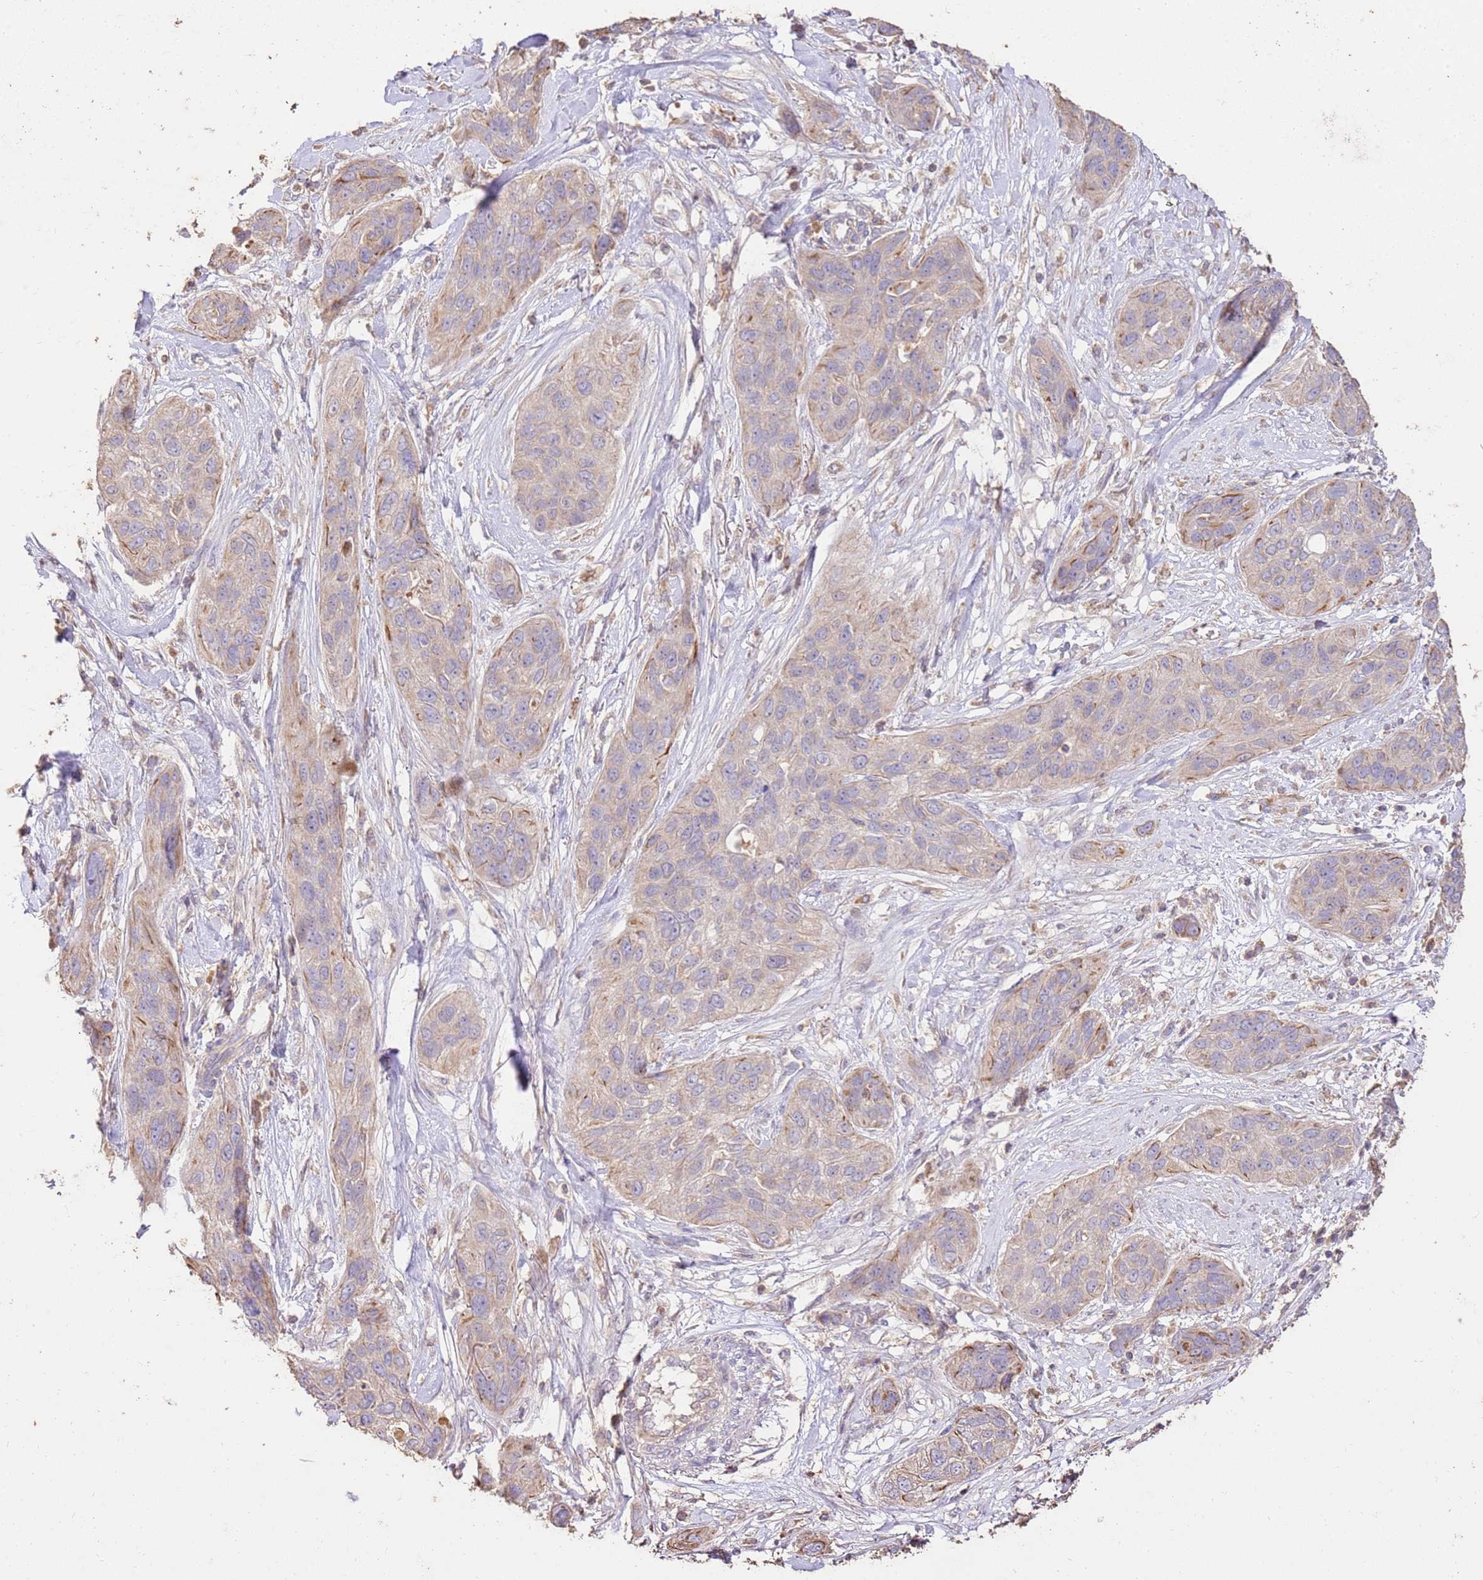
{"staining": {"intensity": "weak", "quantity": "25%-75%", "location": "cytoplasmic/membranous"}, "tissue": "lung cancer", "cell_type": "Tumor cells", "image_type": "cancer", "snomed": [{"axis": "morphology", "description": "Squamous cell carcinoma, NOS"}, {"axis": "topography", "description": "Lung"}], "caption": "Human lung cancer (squamous cell carcinoma) stained for a protein (brown) displays weak cytoplasmic/membranous positive expression in about 25%-75% of tumor cells.", "gene": "LRRC28", "patient": {"sex": "female", "age": 70}}